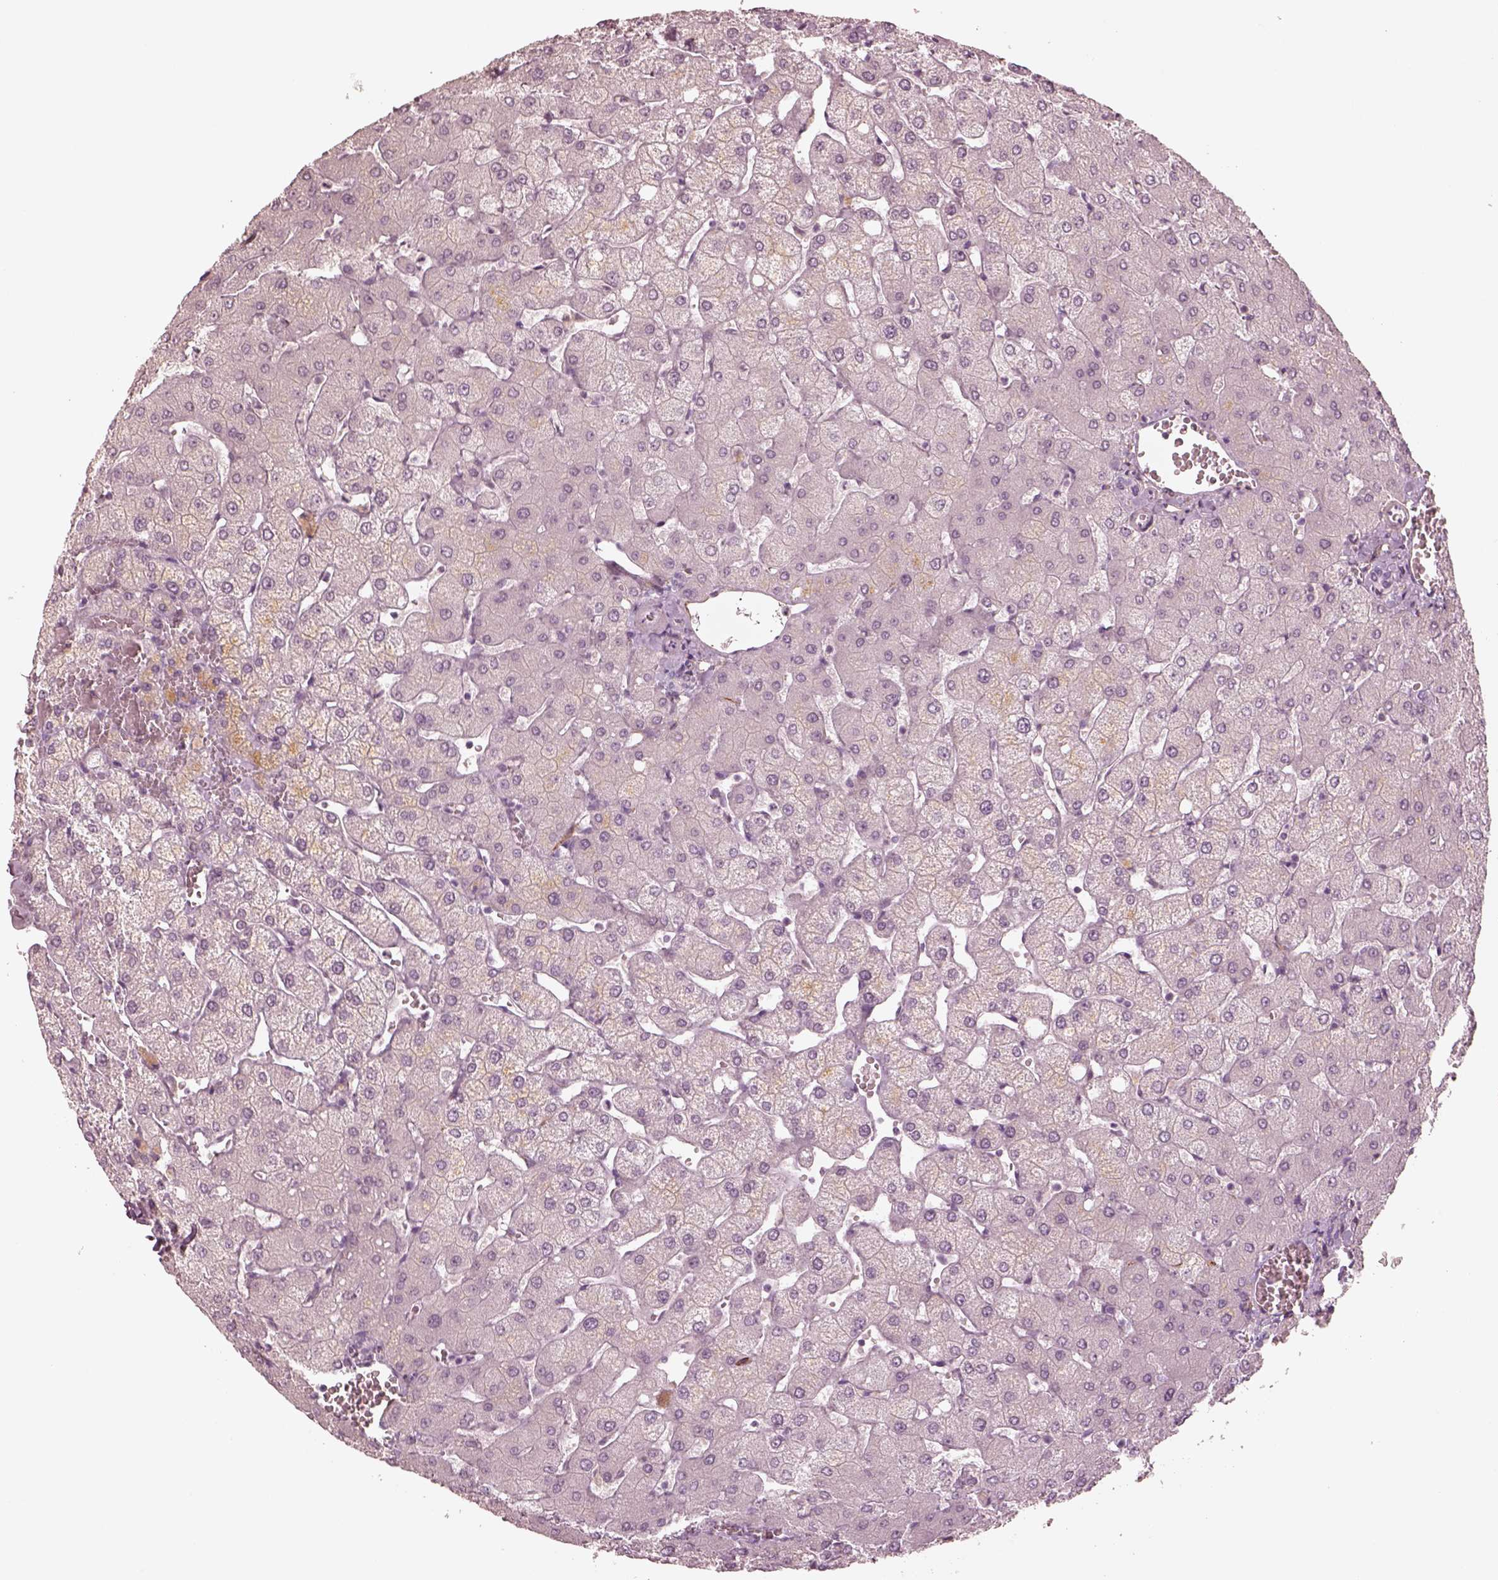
{"staining": {"intensity": "negative", "quantity": "none", "location": "none"}, "tissue": "liver", "cell_type": "Cholangiocytes", "image_type": "normal", "snomed": [{"axis": "morphology", "description": "Normal tissue, NOS"}, {"axis": "topography", "description": "Liver"}], "caption": "This is a image of immunohistochemistry (IHC) staining of normal liver, which shows no positivity in cholangiocytes.", "gene": "DNAAF9", "patient": {"sex": "female", "age": 54}}